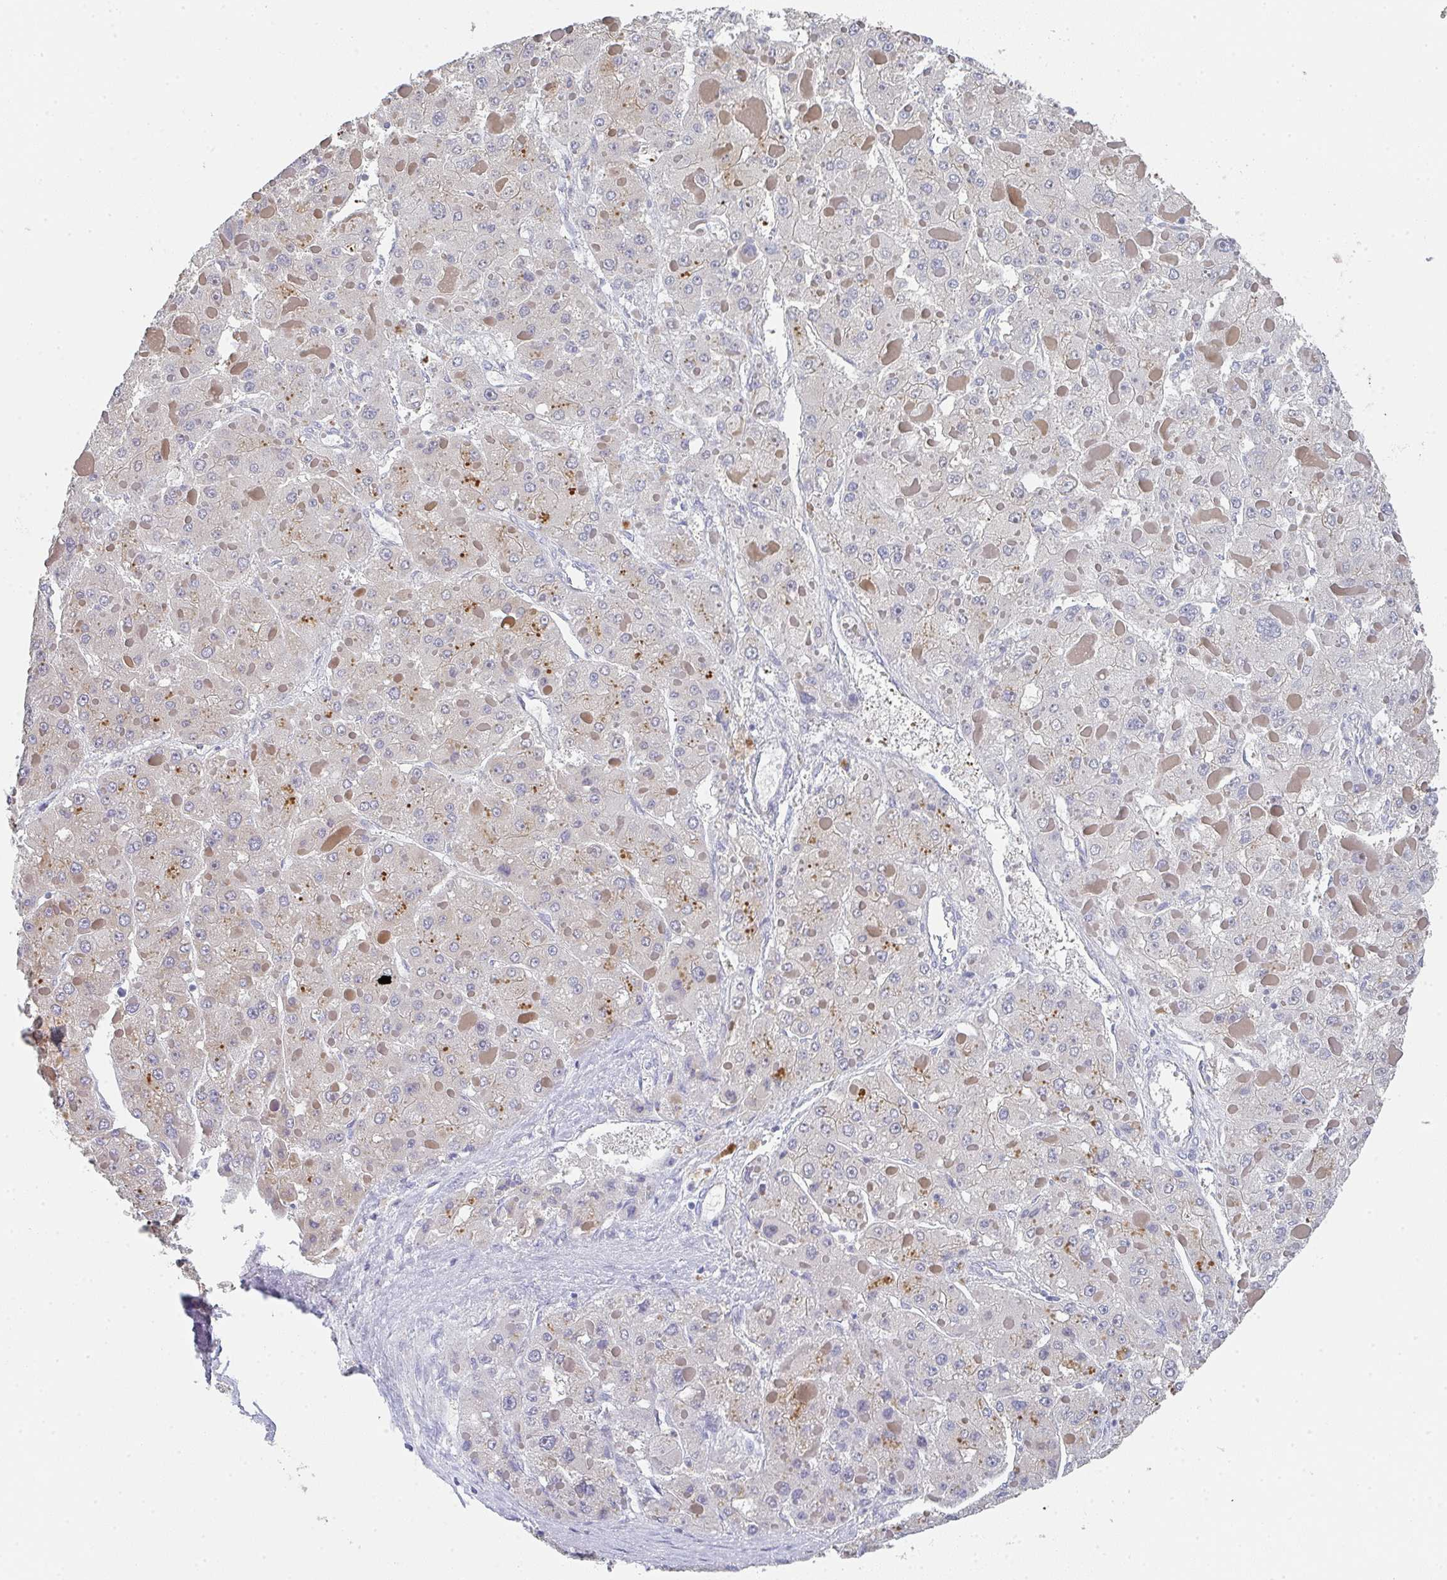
{"staining": {"intensity": "negative", "quantity": "none", "location": "none"}, "tissue": "liver cancer", "cell_type": "Tumor cells", "image_type": "cancer", "snomed": [{"axis": "morphology", "description": "Carcinoma, Hepatocellular, NOS"}, {"axis": "topography", "description": "Liver"}], "caption": "This is a image of immunohistochemistry (IHC) staining of hepatocellular carcinoma (liver), which shows no staining in tumor cells.", "gene": "NOXRED1", "patient": {"sex": "female", "age": 73}}